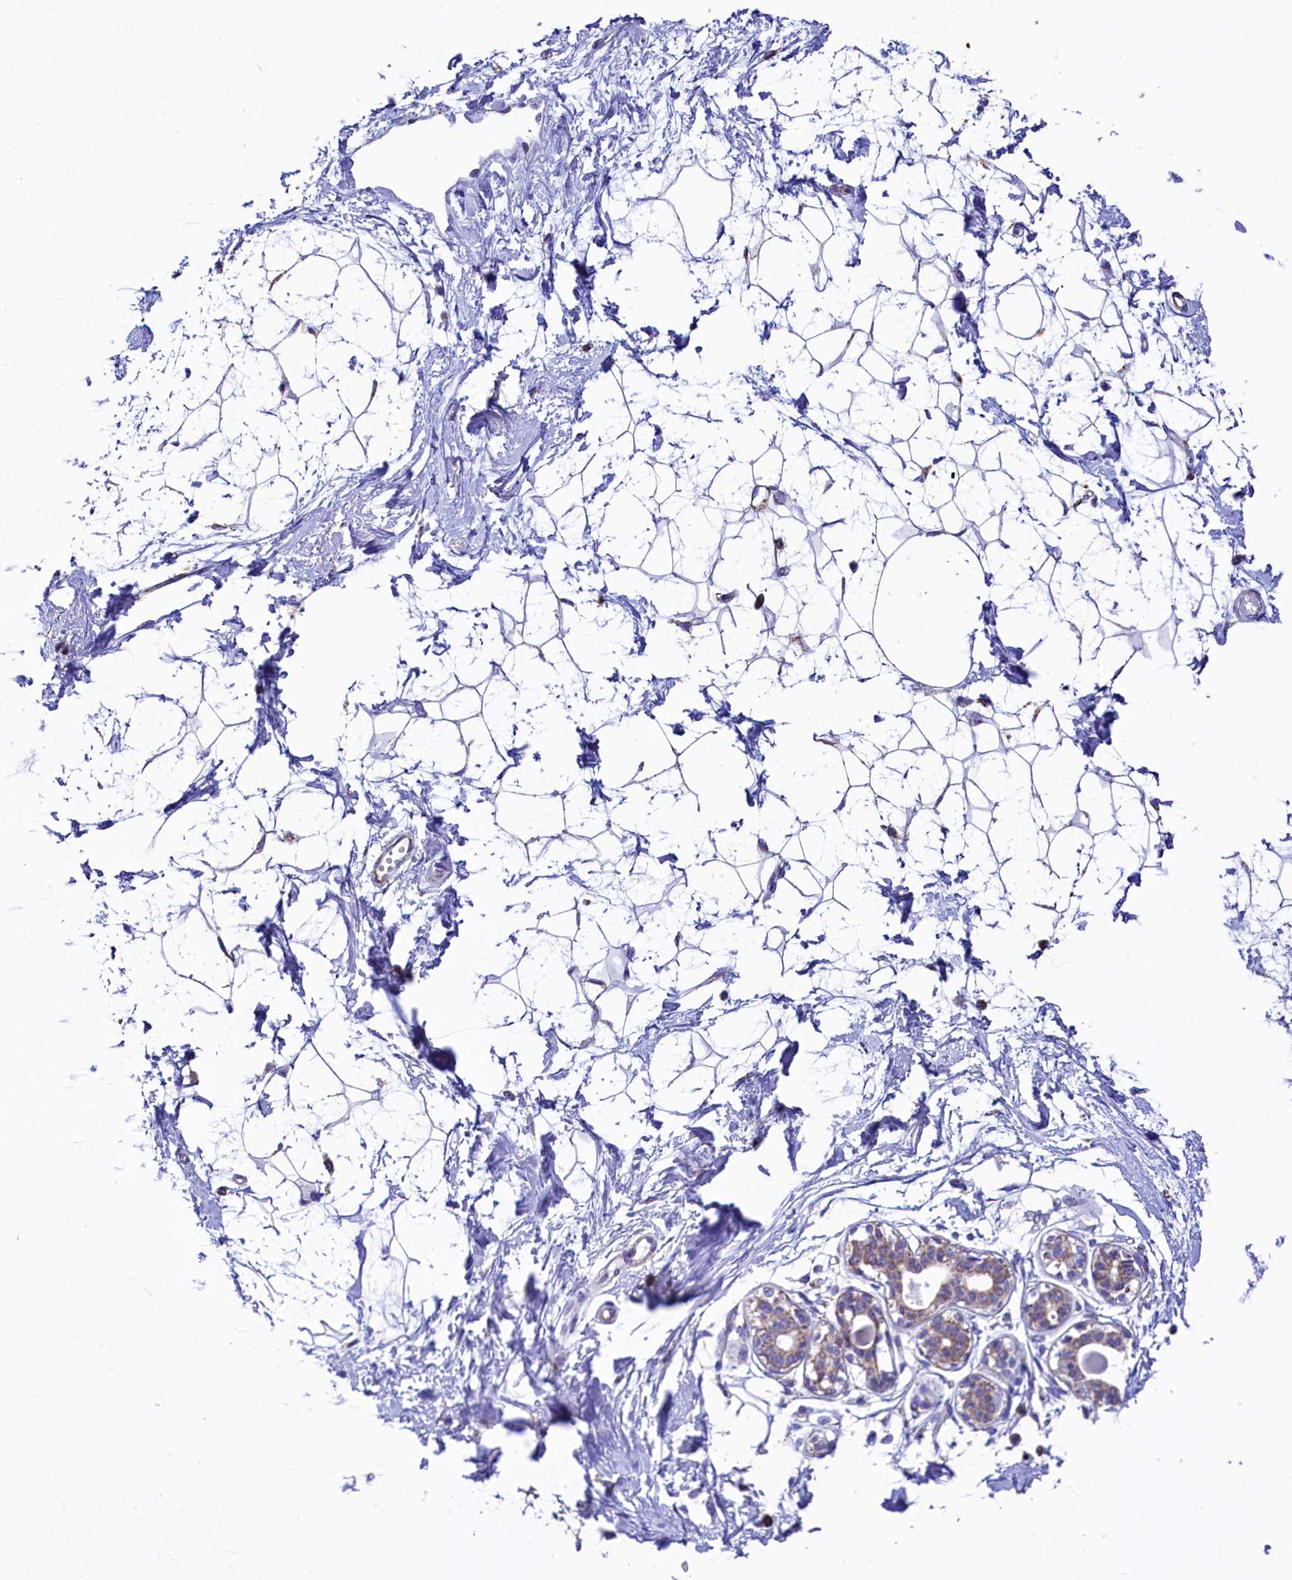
{"staining": {"intensity": "weak", "quantity": "25%-75%", "location": "cytoplasmic/membranous"}, "tissue": "breast", "cell_type": "Adipocytes", "image_type": "normal", "snomed": [{"axis": "morphology", "description": "Normal tissue, NOS"}, {"axis": "topography", "description": "Breast"}], "caption": "Protein expression by immunohistochemistry (IHC) exhibits weak cytoplasmic/membranous staining in approximately 25%-75% of adipocytes in unremarkable breast.", "gene": "IDH3A", "patient": {"sex": "female", "age": 45}}